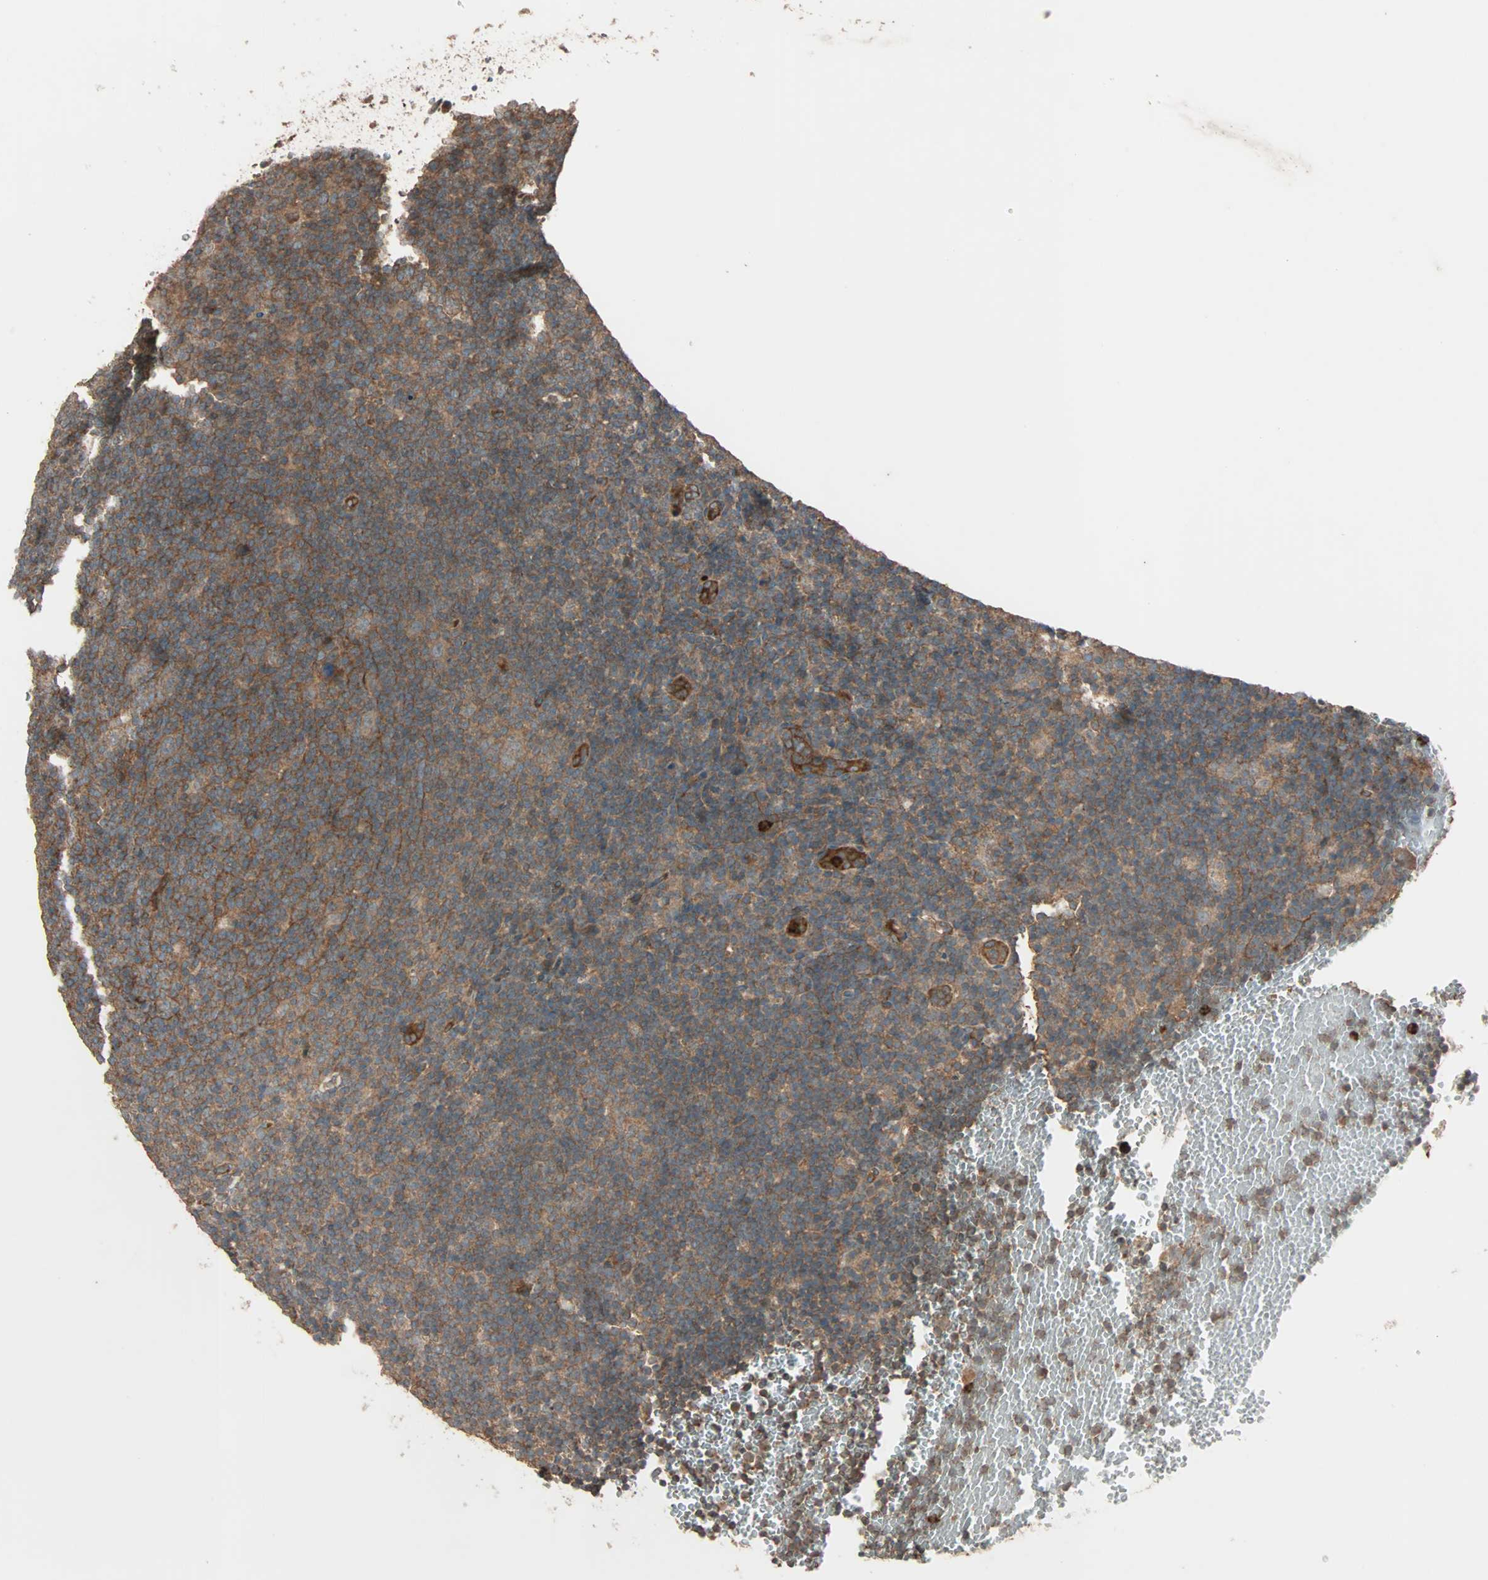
{"staining": {"intensity": "strong", "quantity": ">75%", "location": "cytoplasmic/membranous"}, "tissue": "lymphoma", "cell_type": "Tumor cells", "image_type": "cancer", "snomed": [{"axis": "morphology", "description": "Hodgkin's disease, NOS"}, {"axis": "topography", "description": "Lymph node"}], "caption": "This histopathology image reveals IHC staining of Hodgkin's disease, with high strong cytoplasmic/membranous staining in about >75% of tumor cells.", "gene": "GCK", "patient": {"sex": "female", "age": 57}}